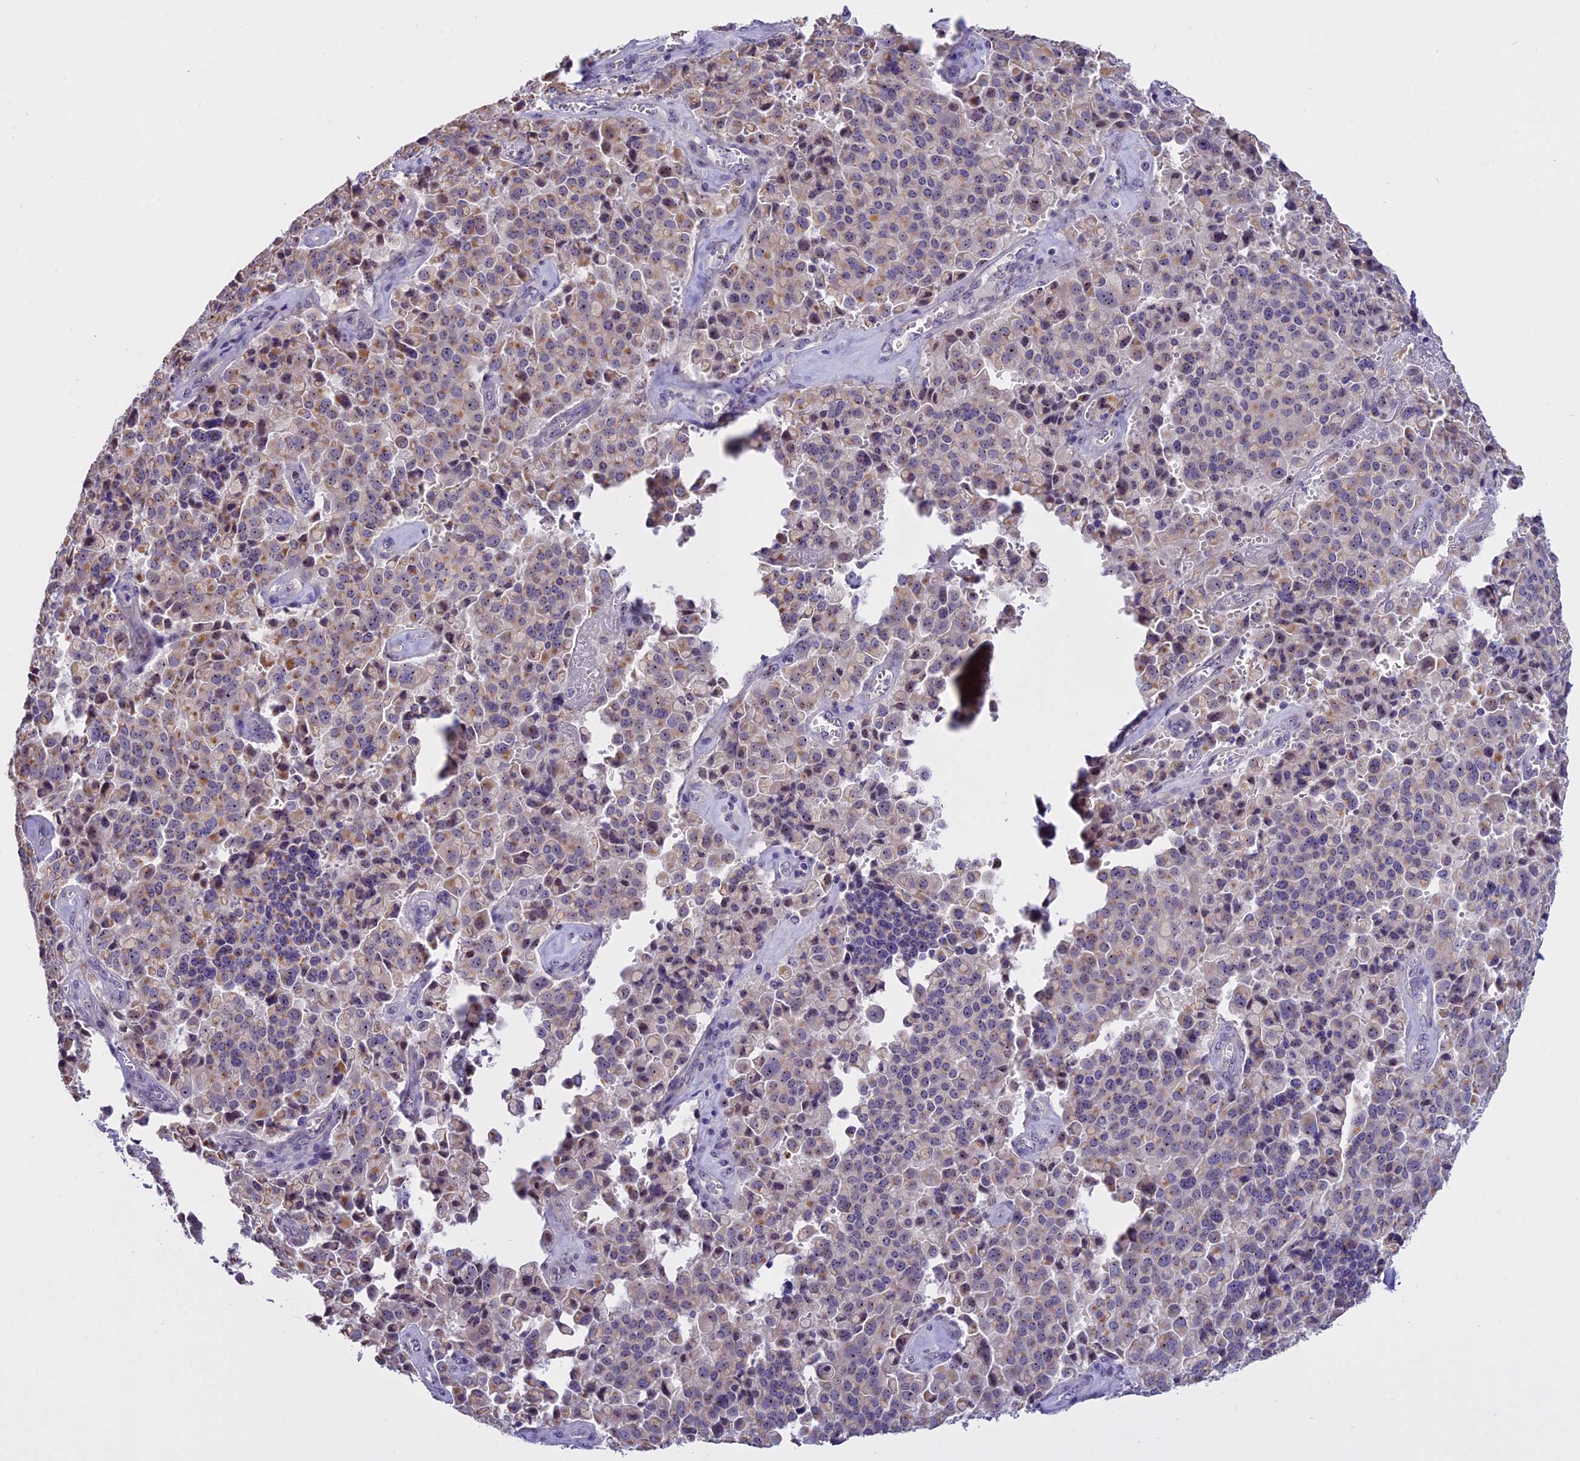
{"staining": {"intensity": "moderate", "quantity": "<25%", "location": "nuclear"}, "tissue": "pancreatic cancer", "cell_type": "Tumor cells", "image_type": "cancer", "snomed": [{"axis": "morphology", "description": "Adenocarcinoma, NOS"}, {"axis": "topography", "description": "Pancreas"}], "caption": "Adenocarcinoma (pancreatic) stained for a protein (brown) shows moderate nuclear positive expression in approximately <25% of tumor cells.", "gene": "TBL3", "patient": {"sex": "male", "age": 65}}